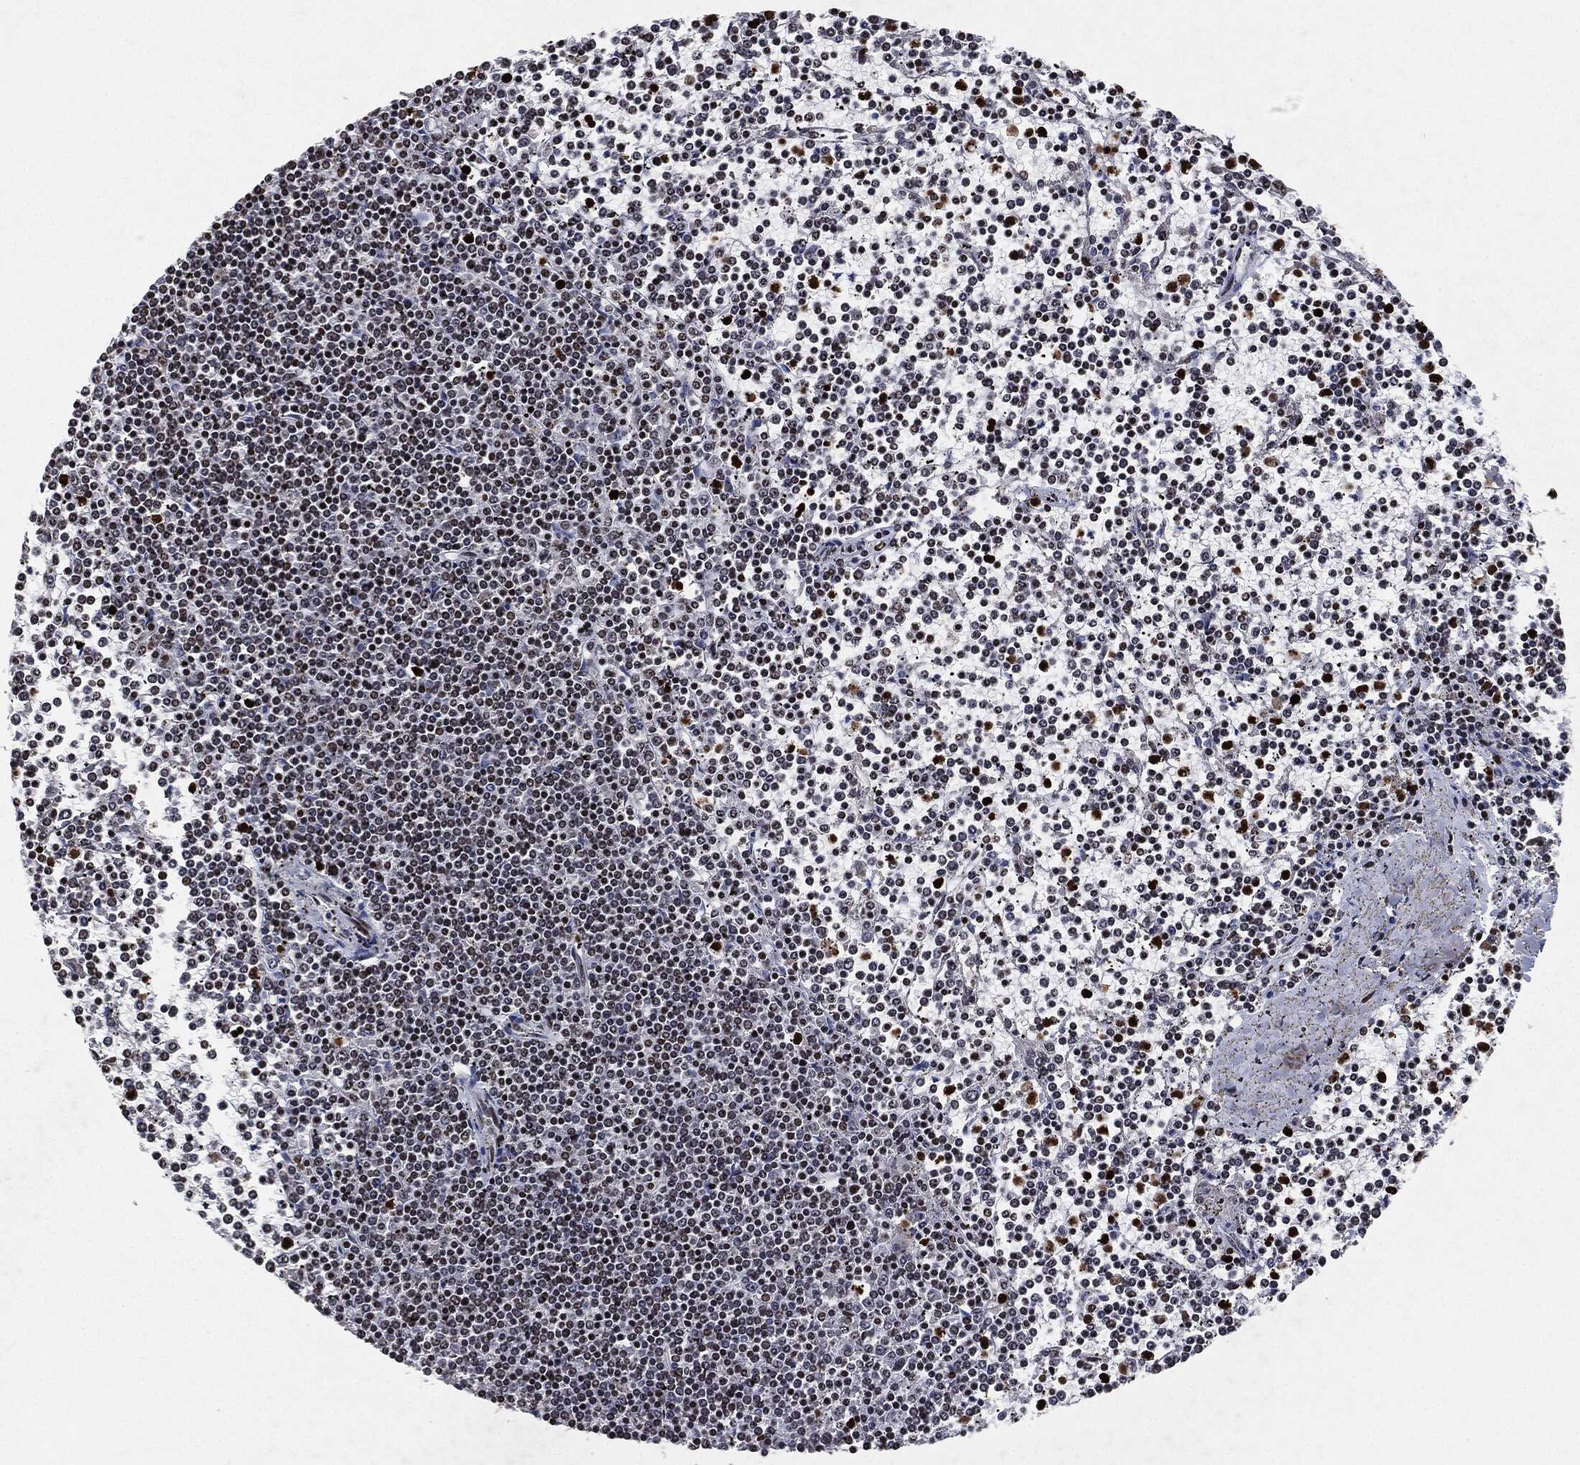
{"staining": {"intensity": "negative", "quantity": "none", "location": "none"}, "tissue": "lymphoma", "cell_type": "Tumor cells", "image_type": "cancer", "snomed": [{"axis": "morphology", "description": "Malignant lymphoma, non-Hodgkin's type, Low grade"}, {"axis": "topography", "description": "Spleen"}], "caption": "High magnification brightfield microscopy of lymphoma stained with DAB (brown) and counterstained with hematoxylin (blue): tumor cells show no significant expression.", "gene": "JUN", "patient": {"sex": "female", "age": 19}}